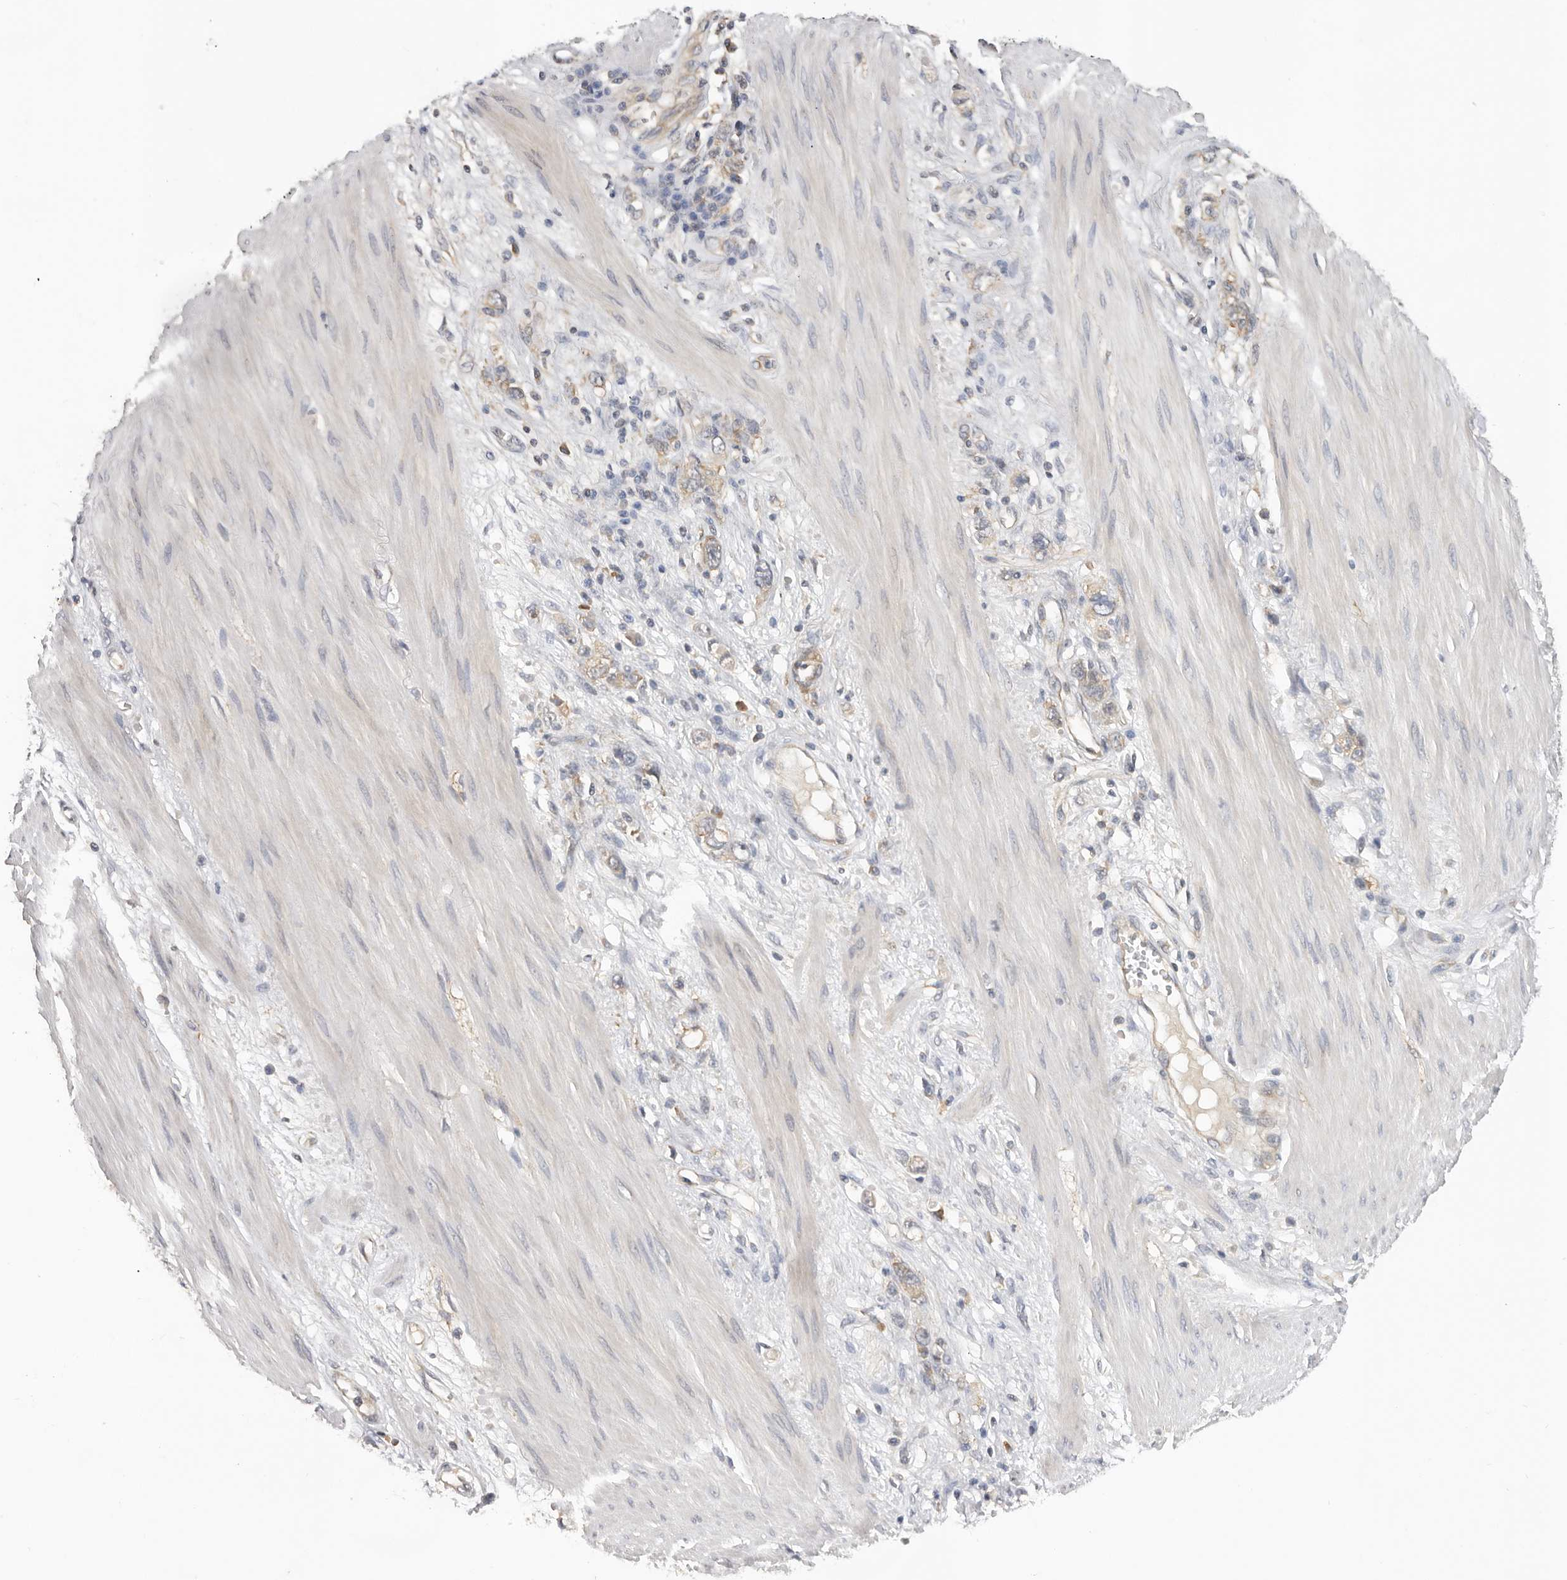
{"staining": {"intensity": "moderate", "quantity": ">75%", "location": "cytoplasmic/membranous"}, "tissue": "stomach cancer", "cell_type": "Tumor cells", "image_type": "cancer", "snomed": [{"axis": "morphology", "description": "Adenocarcinoma, NOS"}, {"axis": "topography", "description": "Stomach"}], "caption": "An IHC image of neoplastic tissue is shown. Protein staining in brown highlights moderate cytoplasmic/membranous positivity in adenocarcinoma (stomach) within tumor cells.", "gene": "PPP1R42", "patient": {"sex": "female", "age": 76}}